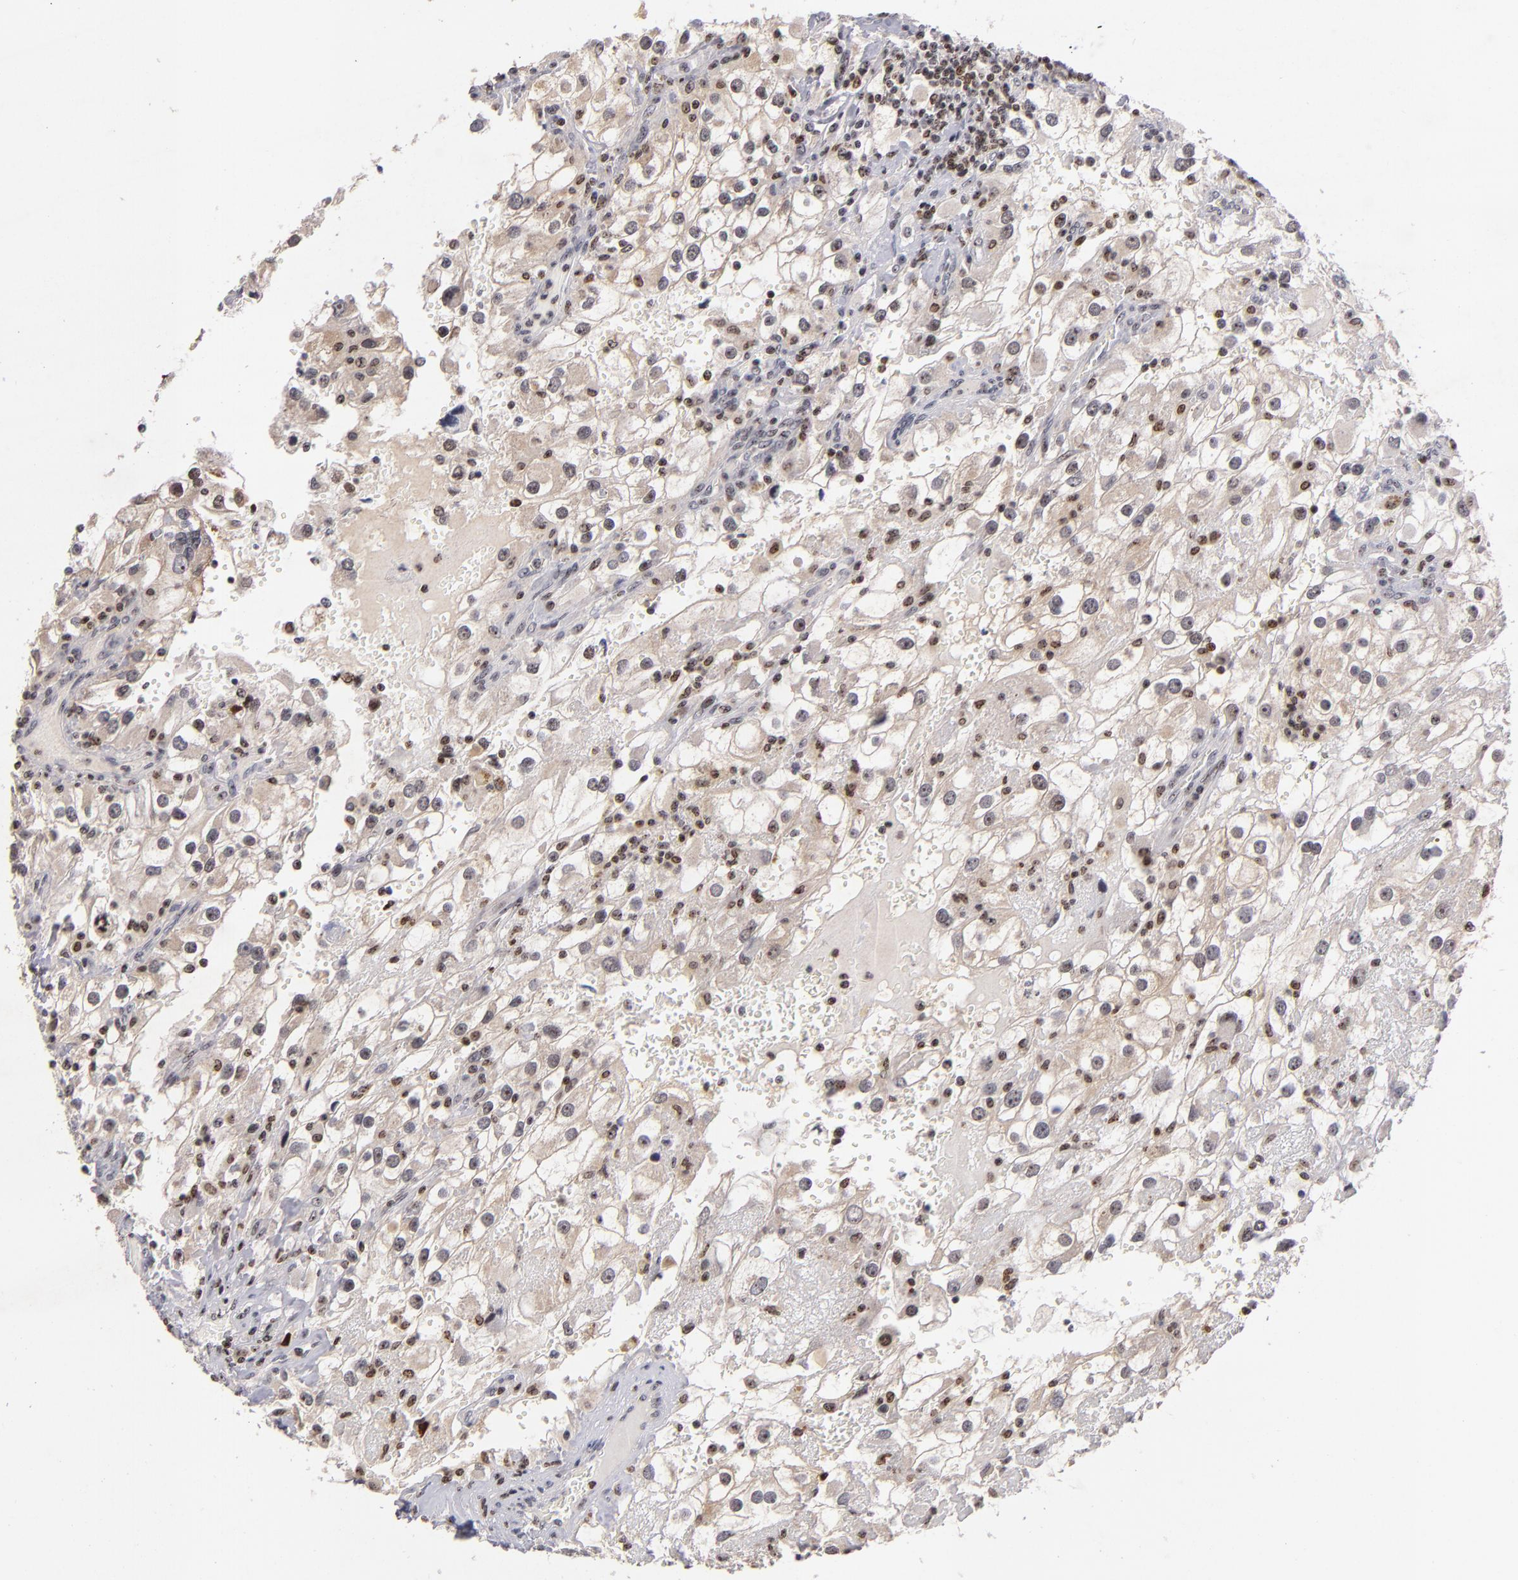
{"staining": {"intensity": "weak", "quantity": ">75%", "location": "cytoplasmic/membranous,nuclear"}, "tissue": "renal cancer", "cell_type": "Tumor cells", "image_type": "cancer", "snomed": [{"axis": "morphology", "description": "Adenocarcinoma, NOS"}, {"axis": "topography", "description": "Kidney"}], "caption": "A photomicrograph of renal cancer (adenocarcinoma) stained for a protein reveals weak cytoplasmic/membranous and nuclear brown staining in tumor cells.", "gene": "PCNX4", "patient": {"sex": "female", "age": 52}}